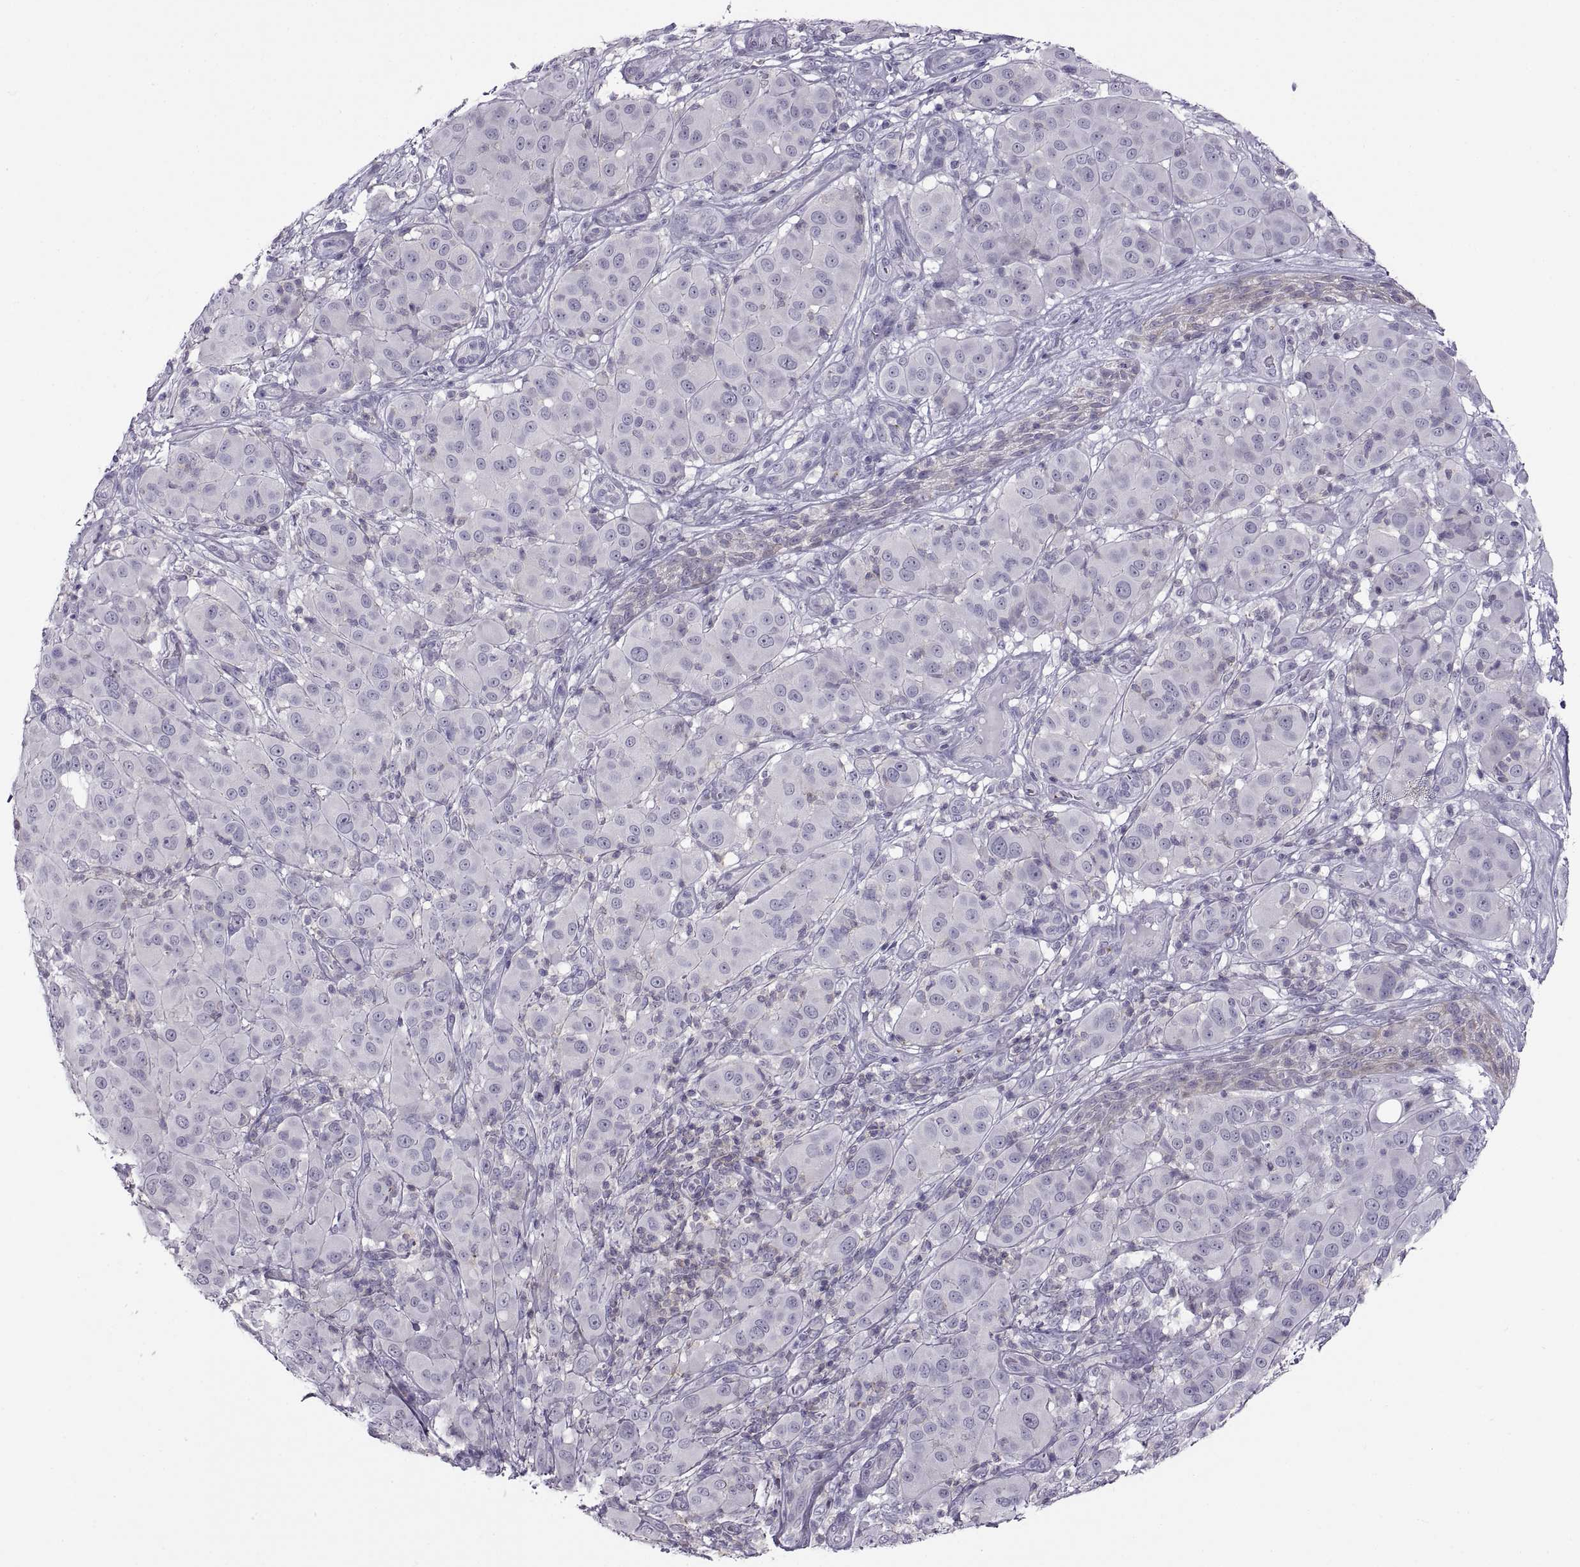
{"staining": {"intensity": "negative", "quantity": "none", "location": "none"}, "tissue": "melanoma", "cell_type": "Tumor cells", "image_type": "cancer", "snomed": [{"axis": "morphology", "description": "Malignant melanoma, NOS"}, {"axis": "topography", "description": "Skin"}], "caption": "Micrograph shows no protein positivity in tumor cells of melanoma tissue.", "gene": "TTC21A", "patient": {"sex": "female", "age": 87}}